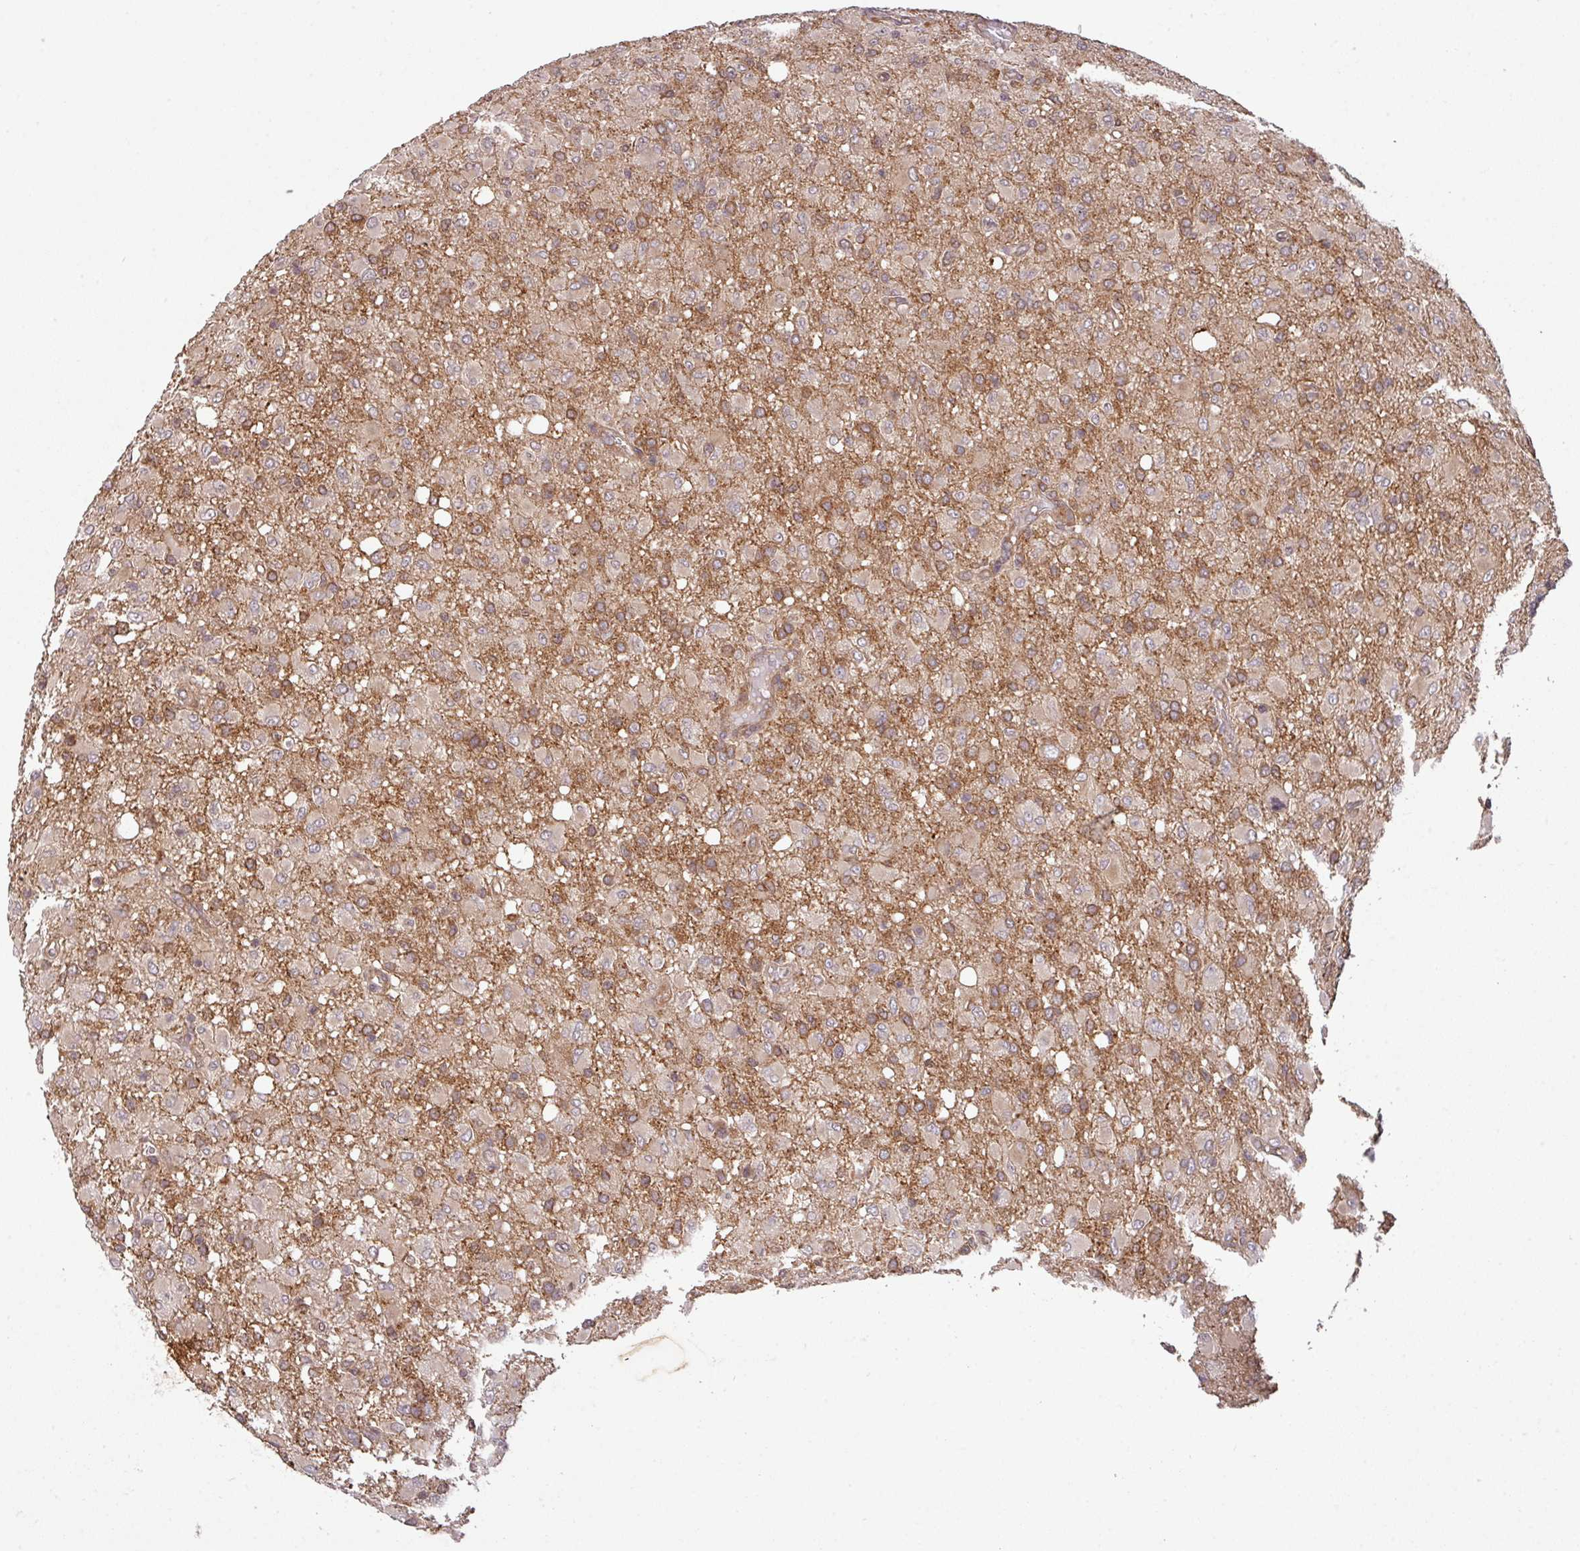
{"staining": {"intensity": "moderate", "quantity": "25%-75%", "location": "cytoplasmic/membranous"}, "tissue": "glioma", "cell_type": "Tumor cells", "image_type": "cancer", "snomed": [{"axis": "morphology", "description": "Glioma, malignant, High grade"}, {"axis": "topography", "description": "Brain"}], "caption": "Glioma stained for a protein (brown) shows moderate cytoplasmic/membranous positive expression in approximately 25%-75% of tumor cells.", "gene": "CYFIP2", "patient": {"sex": "female", "age": 57}}